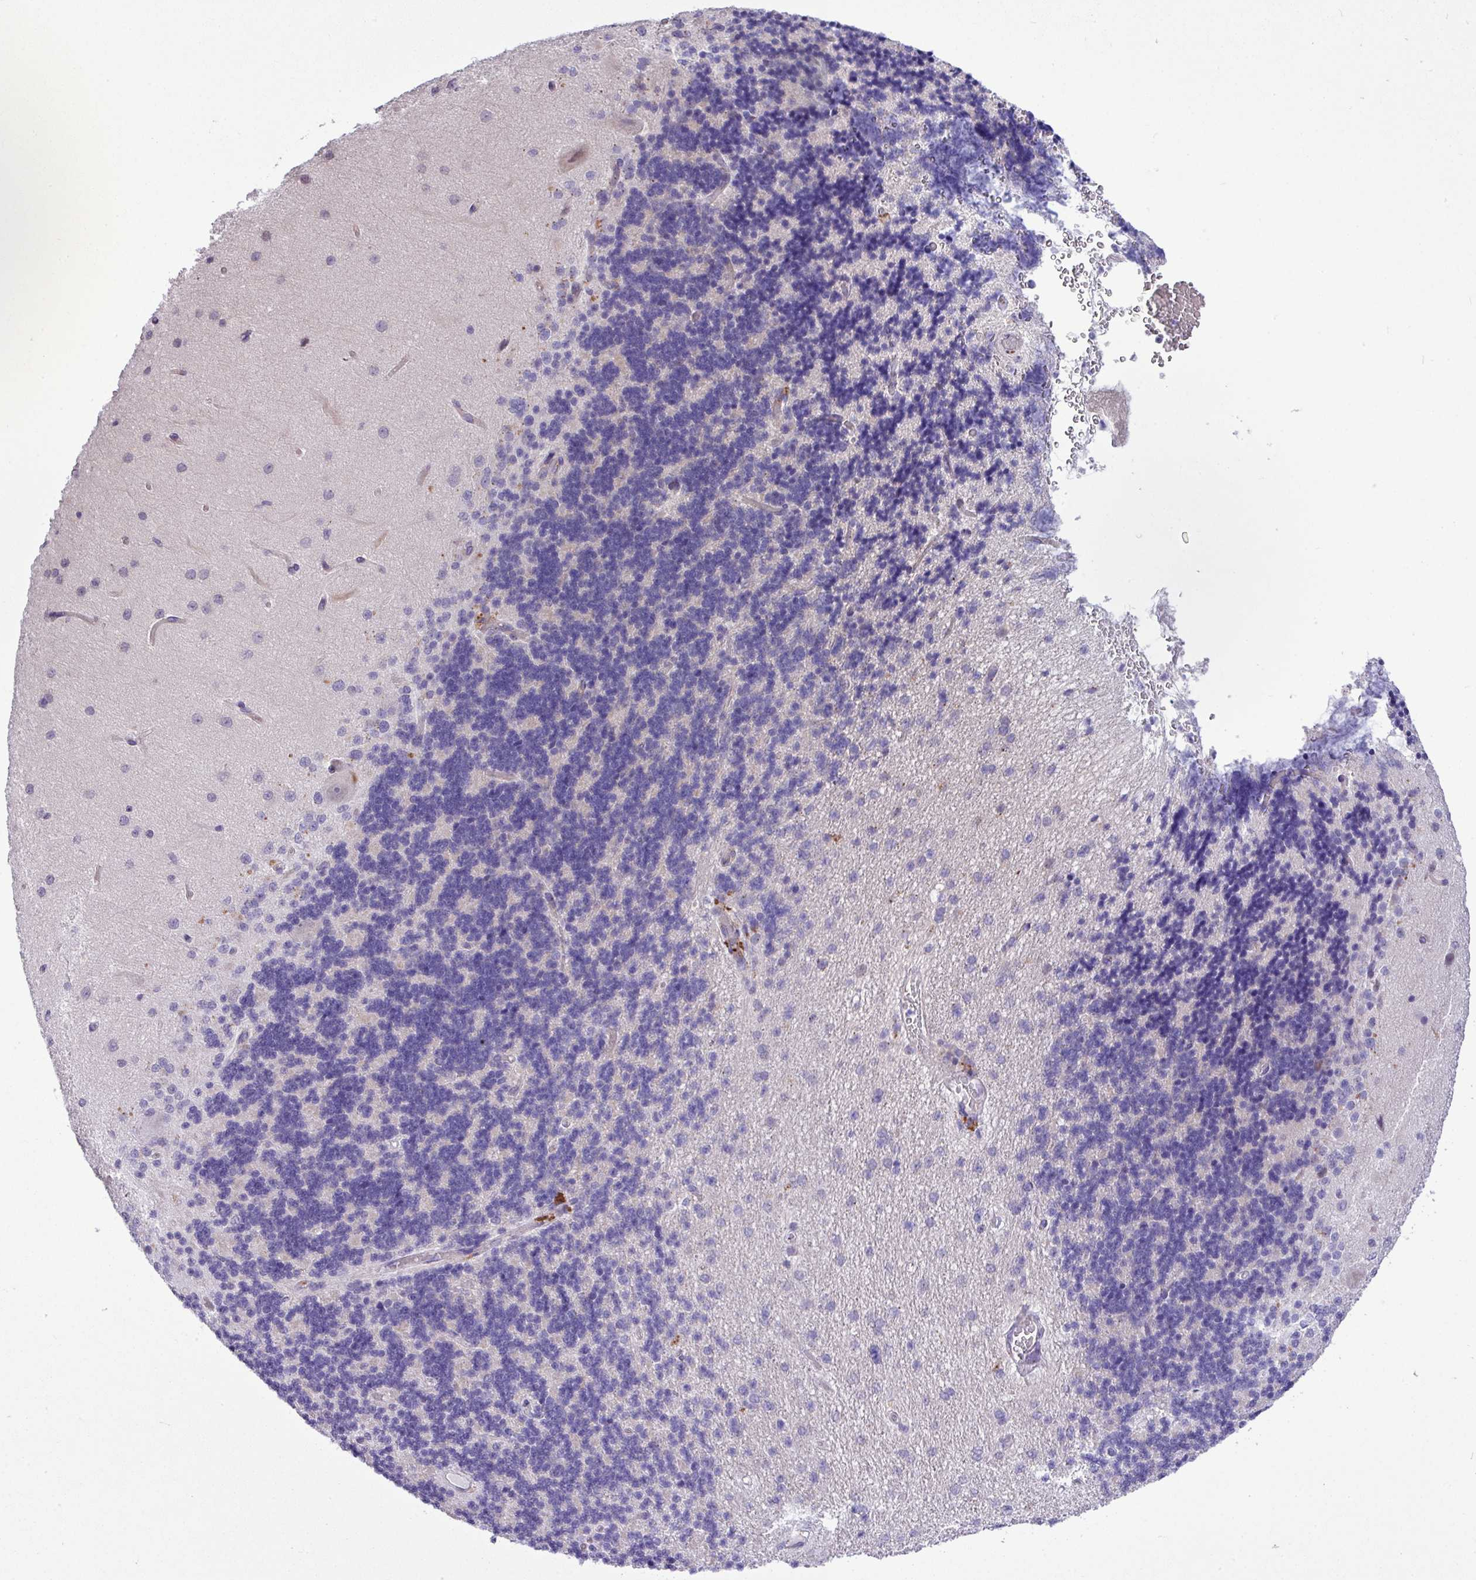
{"staining": {"intensity": "negative", "quantity": "none", "location": "none"}, "tissue": "cerebellum", "cell_type": "Cells in granular layer", "image_type": "normal", "snomed": [{"axis": "morphology", "description": "Normal tissue, NOS"}, {"axis": "topography", "description": "Cerebellum"}], "caption": "There is no significant expression in cells in granular layer of cerebellum. (DAB IHC visualized using brightfield microscopy, high magnification).", "gene": "SPINK8", "patient": {"sex": "female", "age": 29}}